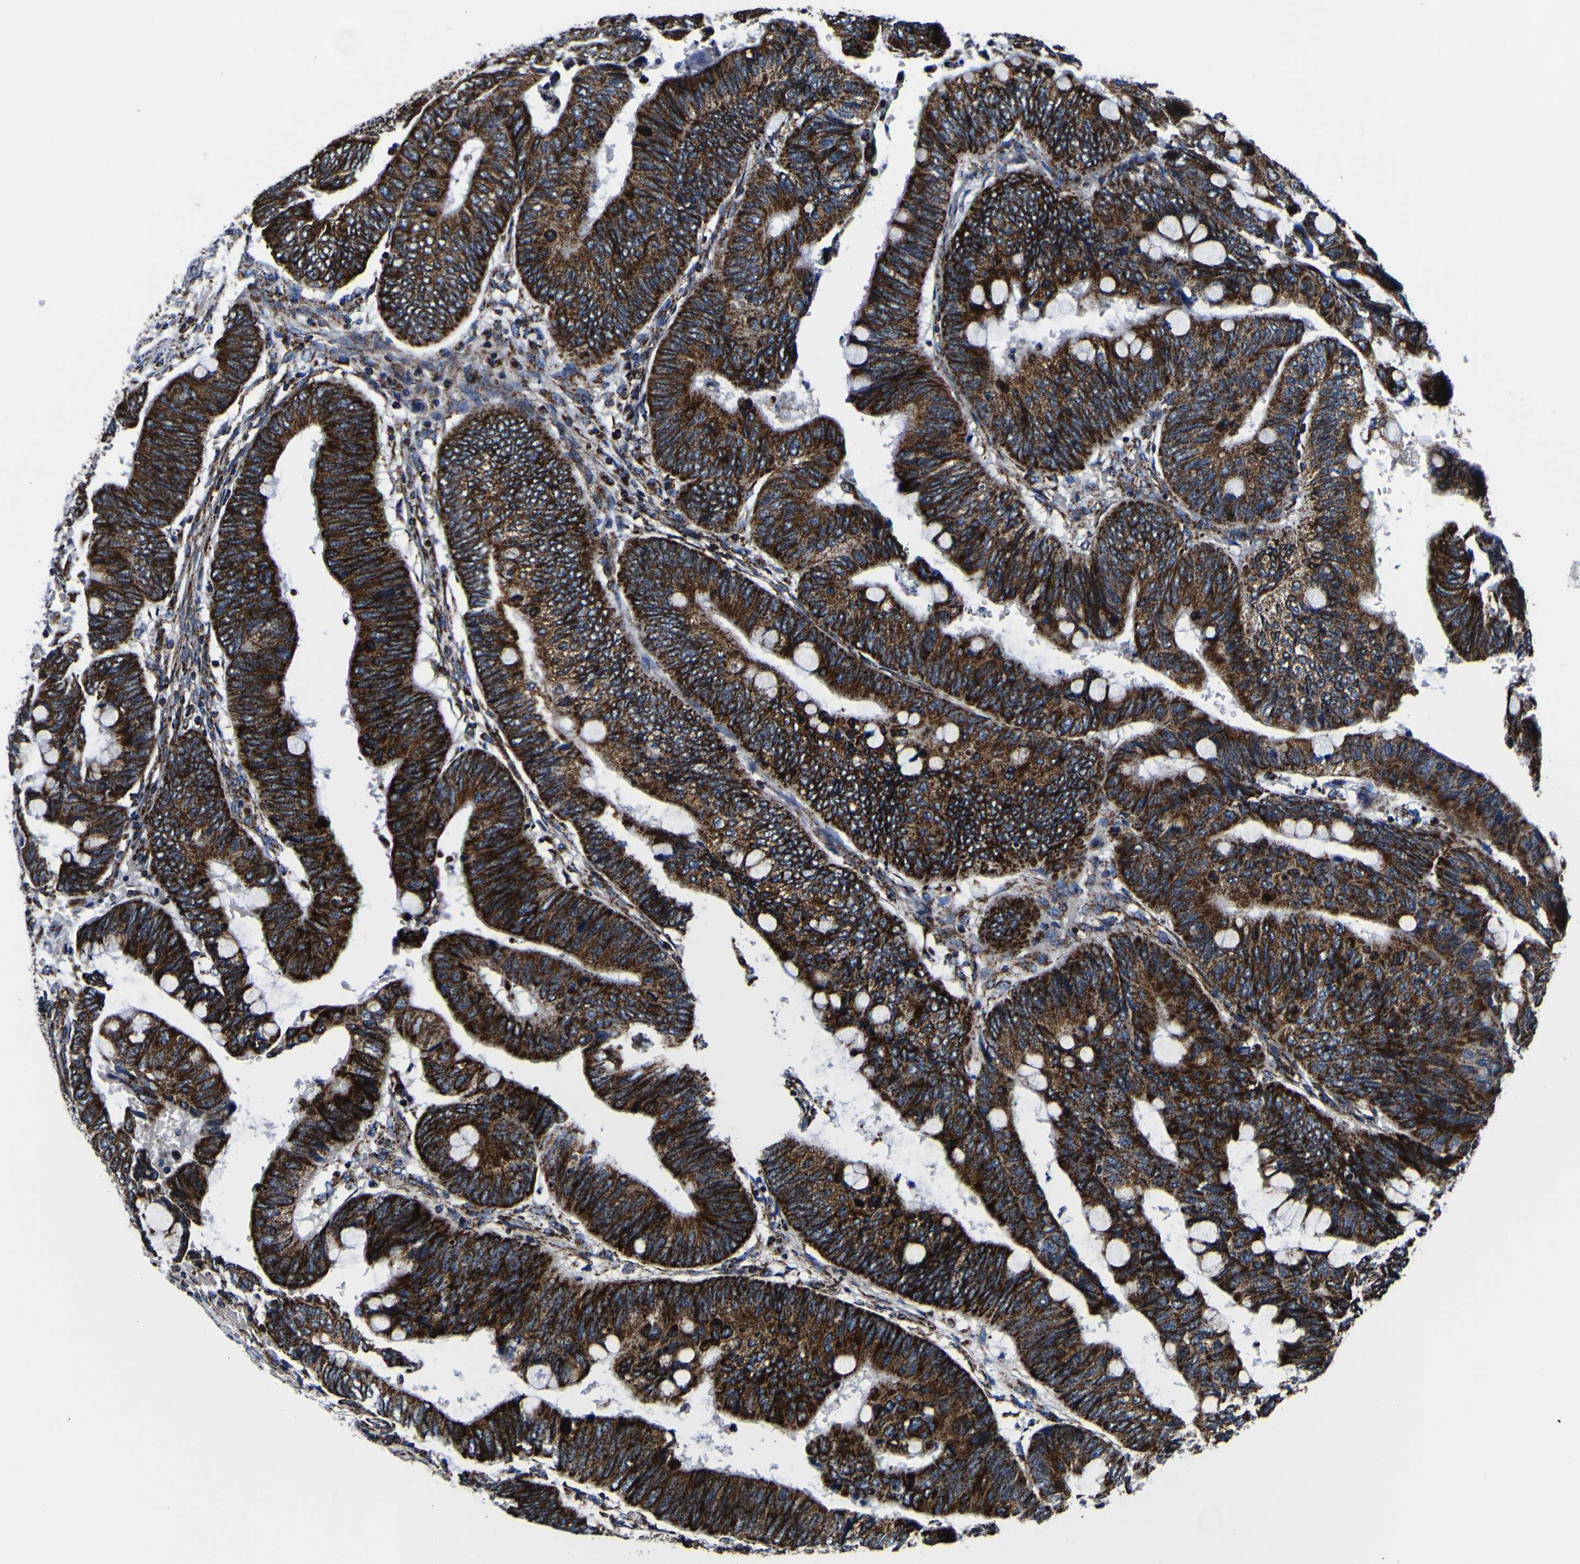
{"staining": {"intensity": "strong", "quantity": ">75%", "location": "cytoplasmic/membranous"}, "tissue": "colorectal cancer", "cell_type": "Tumor cells", "image_type": "cancer", "snomed": [{"axis": "morphology", "description": "Normal tissue, NOS"}, {"axis": "morphology", "description": "Adenocarcinoma, NOS"}, {"axis": "topography", "description": "Rectum"}, {"axis": "topography", "description": "Peripheral nerve tissue"}], "caption": "Strong cytoplasmic/membranous protein positivity is present in about >75% of tumor cells in colorectal adenocarcinoma.", "gene": "PTRH2", "patient": {"sex": "male", "age": 92}}